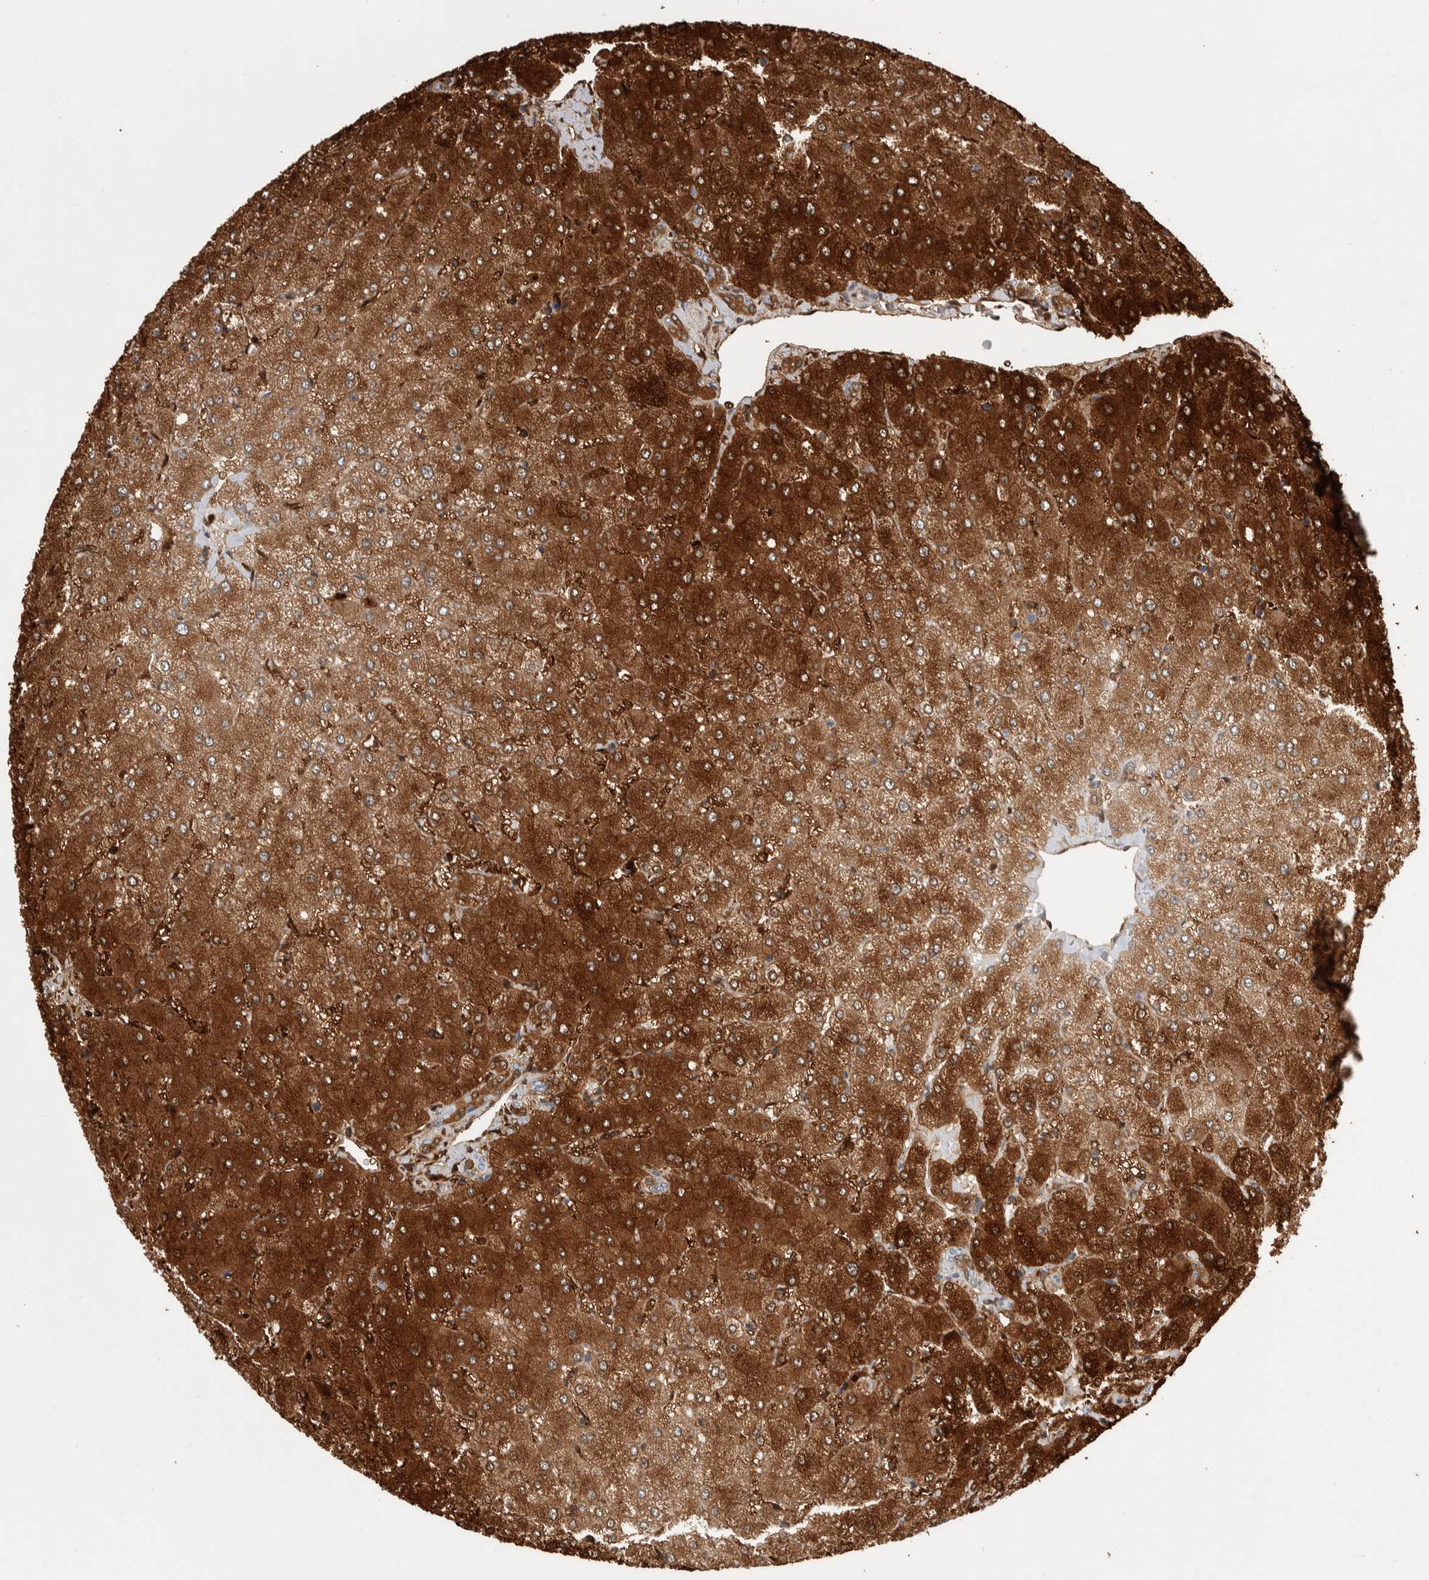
{"staining": {"intensity": "negative", "quantity": "none", "location": "none"}, "tissue": "liver", "cell_type": "Cholangiocytes", "image_type": "normal", "snomed": [{"axis": "morphology", "description": "Normal tissue, NOS"}, {"axis": "topography", "description": "Liver"}], "caption": "Immunohistochemical staining of normal human liver displays no significant staining in cholangiocytes.", "gene": "ZNF862", "patient": {"sex": "female", "age": 54}}